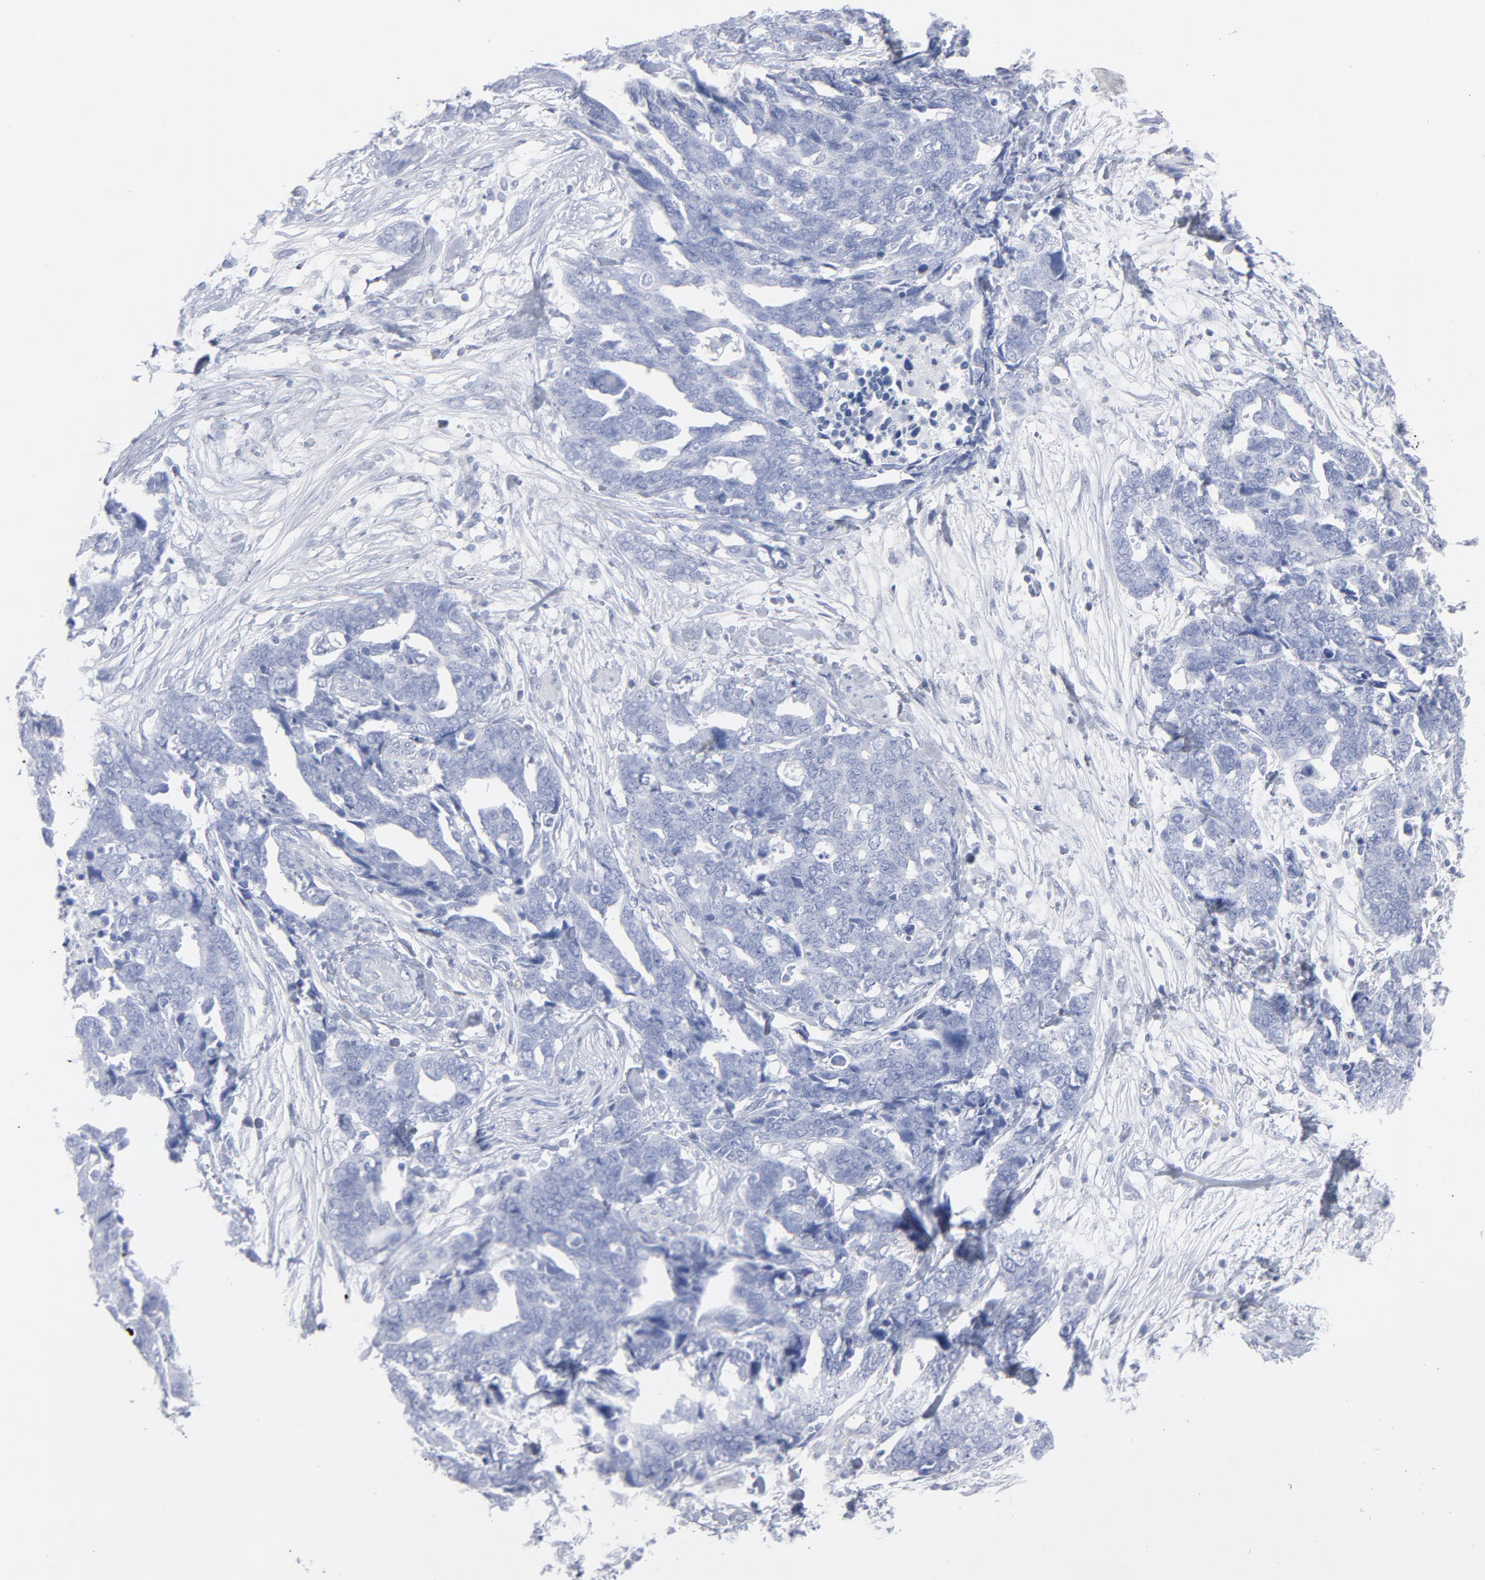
{"staining": {"intensity": "negative", "quantity": "none", "location": "none"}, "tissue": "ovarian cancer", "cell_type": "Tumor cells", "image_type": "cancer", "snomed": [{"axis": "morphology", "description": "Normal tissue, NOS"}, {"axis": "morphology", "description": "Cystadenocarcinoma, serous, NOS"}, {"axis": "topography", "description": "Fallopian tube"}, {"axis": "topography", "description": "Ovary"}], "caption": "A histopathology image of human ovarian serous cystadenocarcinoma is negative for staining in tumor cells.", "gene": "P2RY8", "patient": {"sex": "female", "age": 56}}